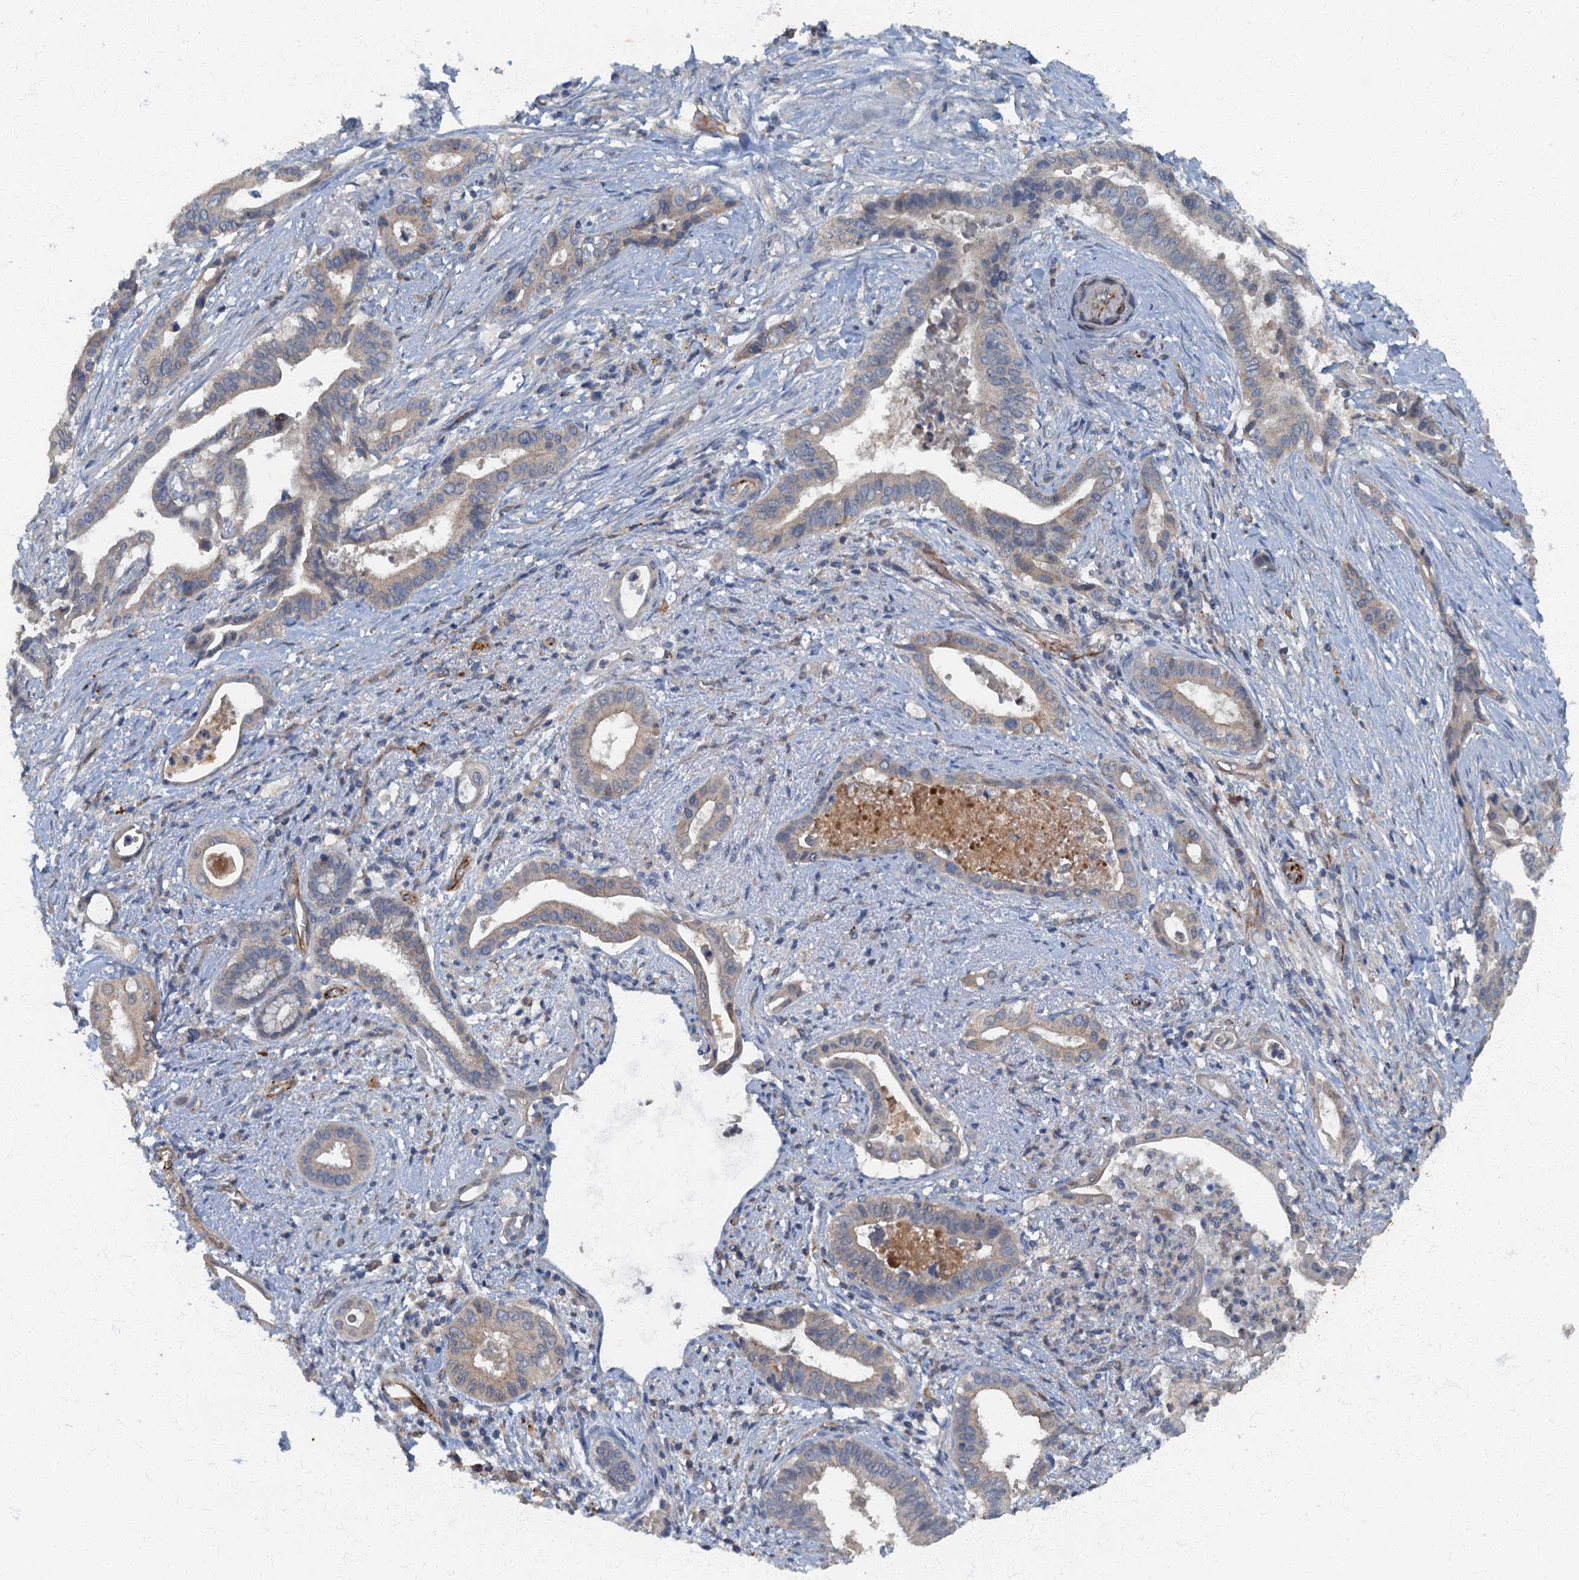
{"staining": {"intensity": "negative", "quantity": "none", "location": "none"}, "tissue": "pancreatic cancer", "cell_type": "Tumor cells", "image_type": "cancer", "snomed": [{"axis": "morphology", "description": "Adenocarcinoma, NOS"}, {"axis": "topography", "description": "Pancreas"}], "caption": "IHC image of pancreatic adenocarcinoma stained for a protein (brown), which reveals no staining in tumor cells.", "gene": "ARL11", "patient": {"sex": "female", "age": 77}}